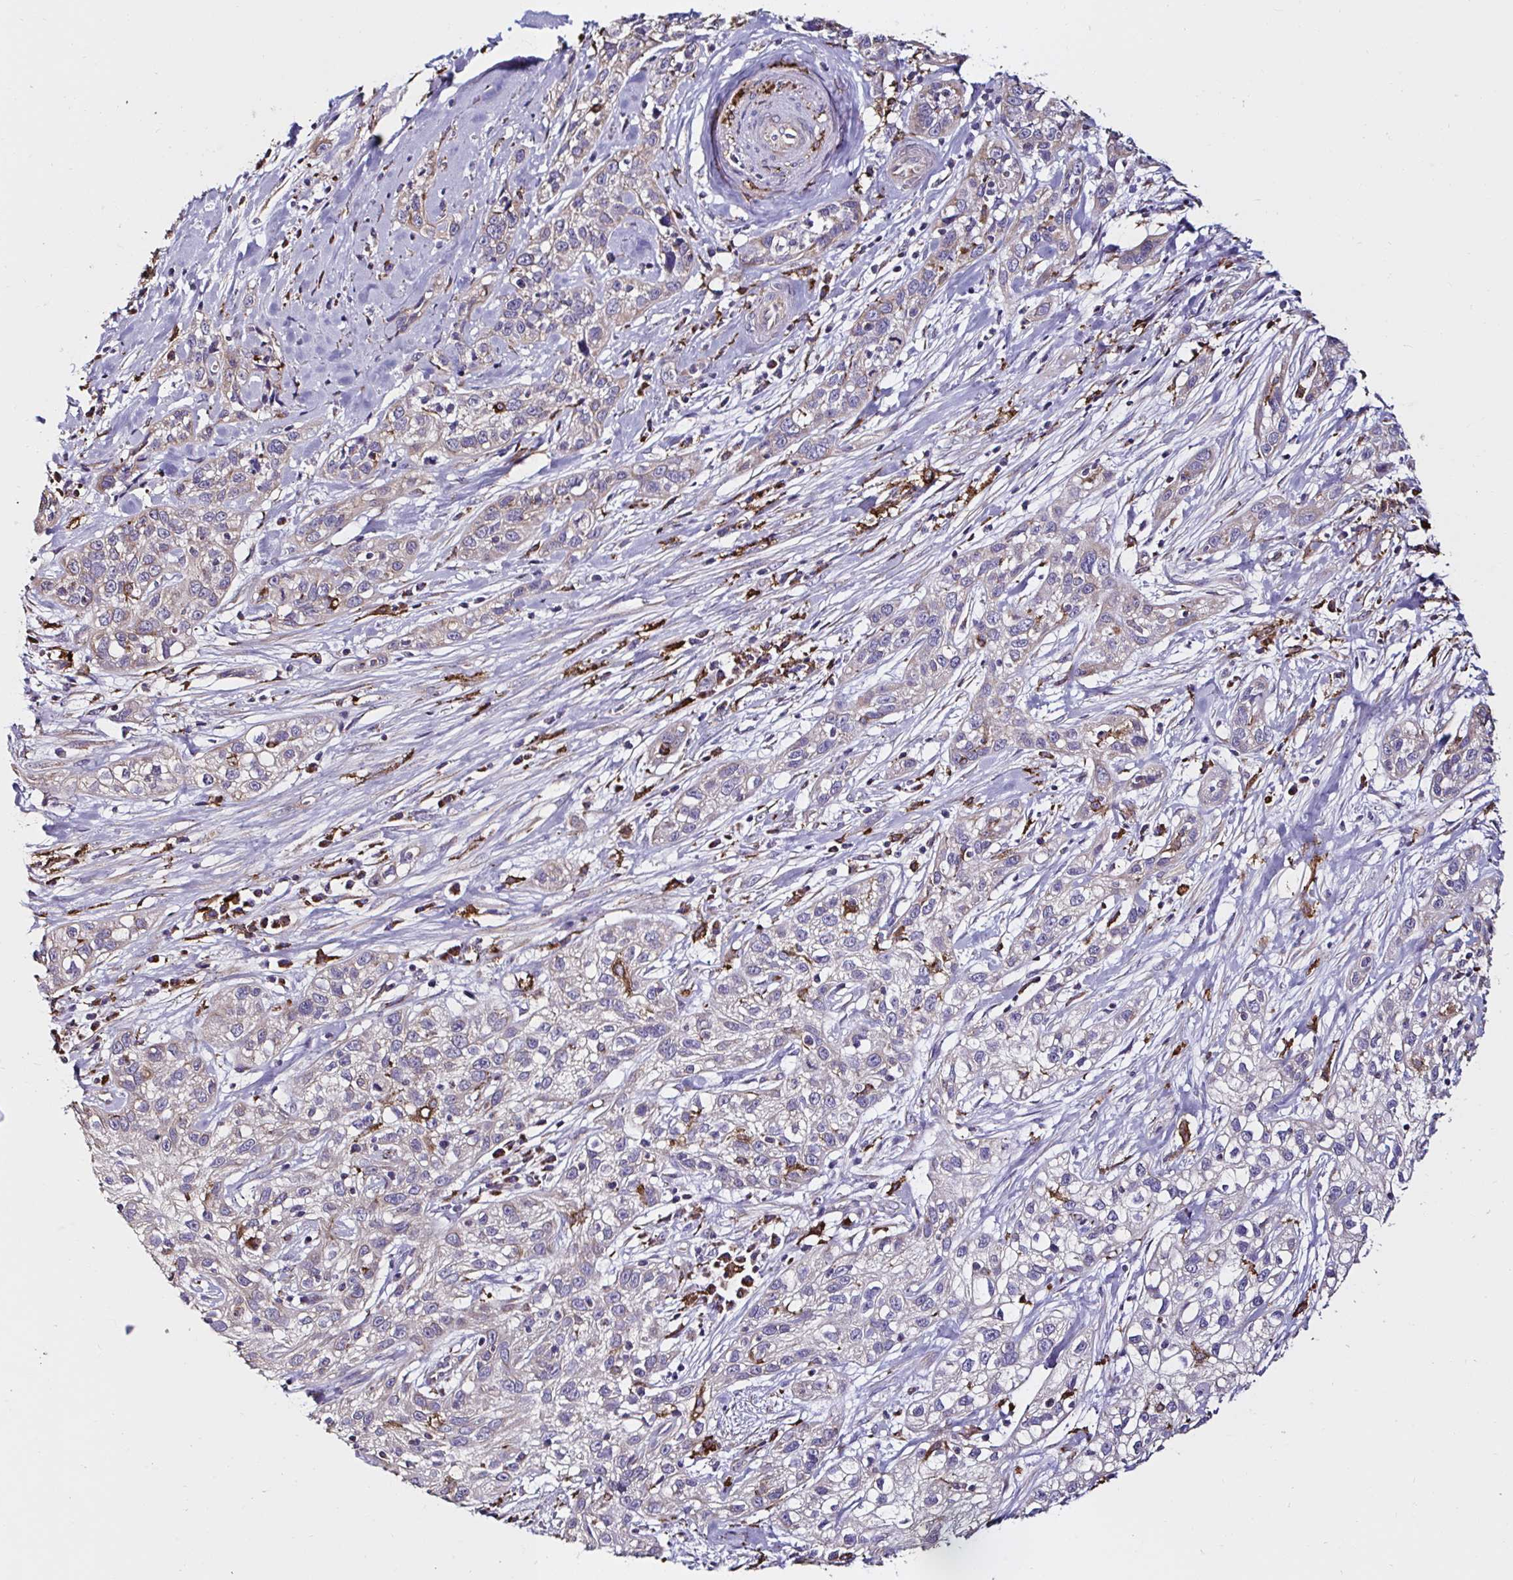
{"staining": {"intensity": "weak", "quantity": "25%-75%", "location": "cytoplasmic/membranous"}, "tissue": "skin cancer", "cell_type": "Tumor cells", "image_type": "cancer", "snomed": [{"axis": "morphology", "description": "Squamous cell carcinoma, NOS"}, {"axis": "topography", "description": "Skin"}], "caption": "Skin cancer (squamous cell carcinoma) stained with a brown dye demonstrates weak cytoplasmic/membranous positive positivity in about 25%-75% of tumor cells.", "gene": "MSR1", "patient": {"sex": "male", "age": 82}}